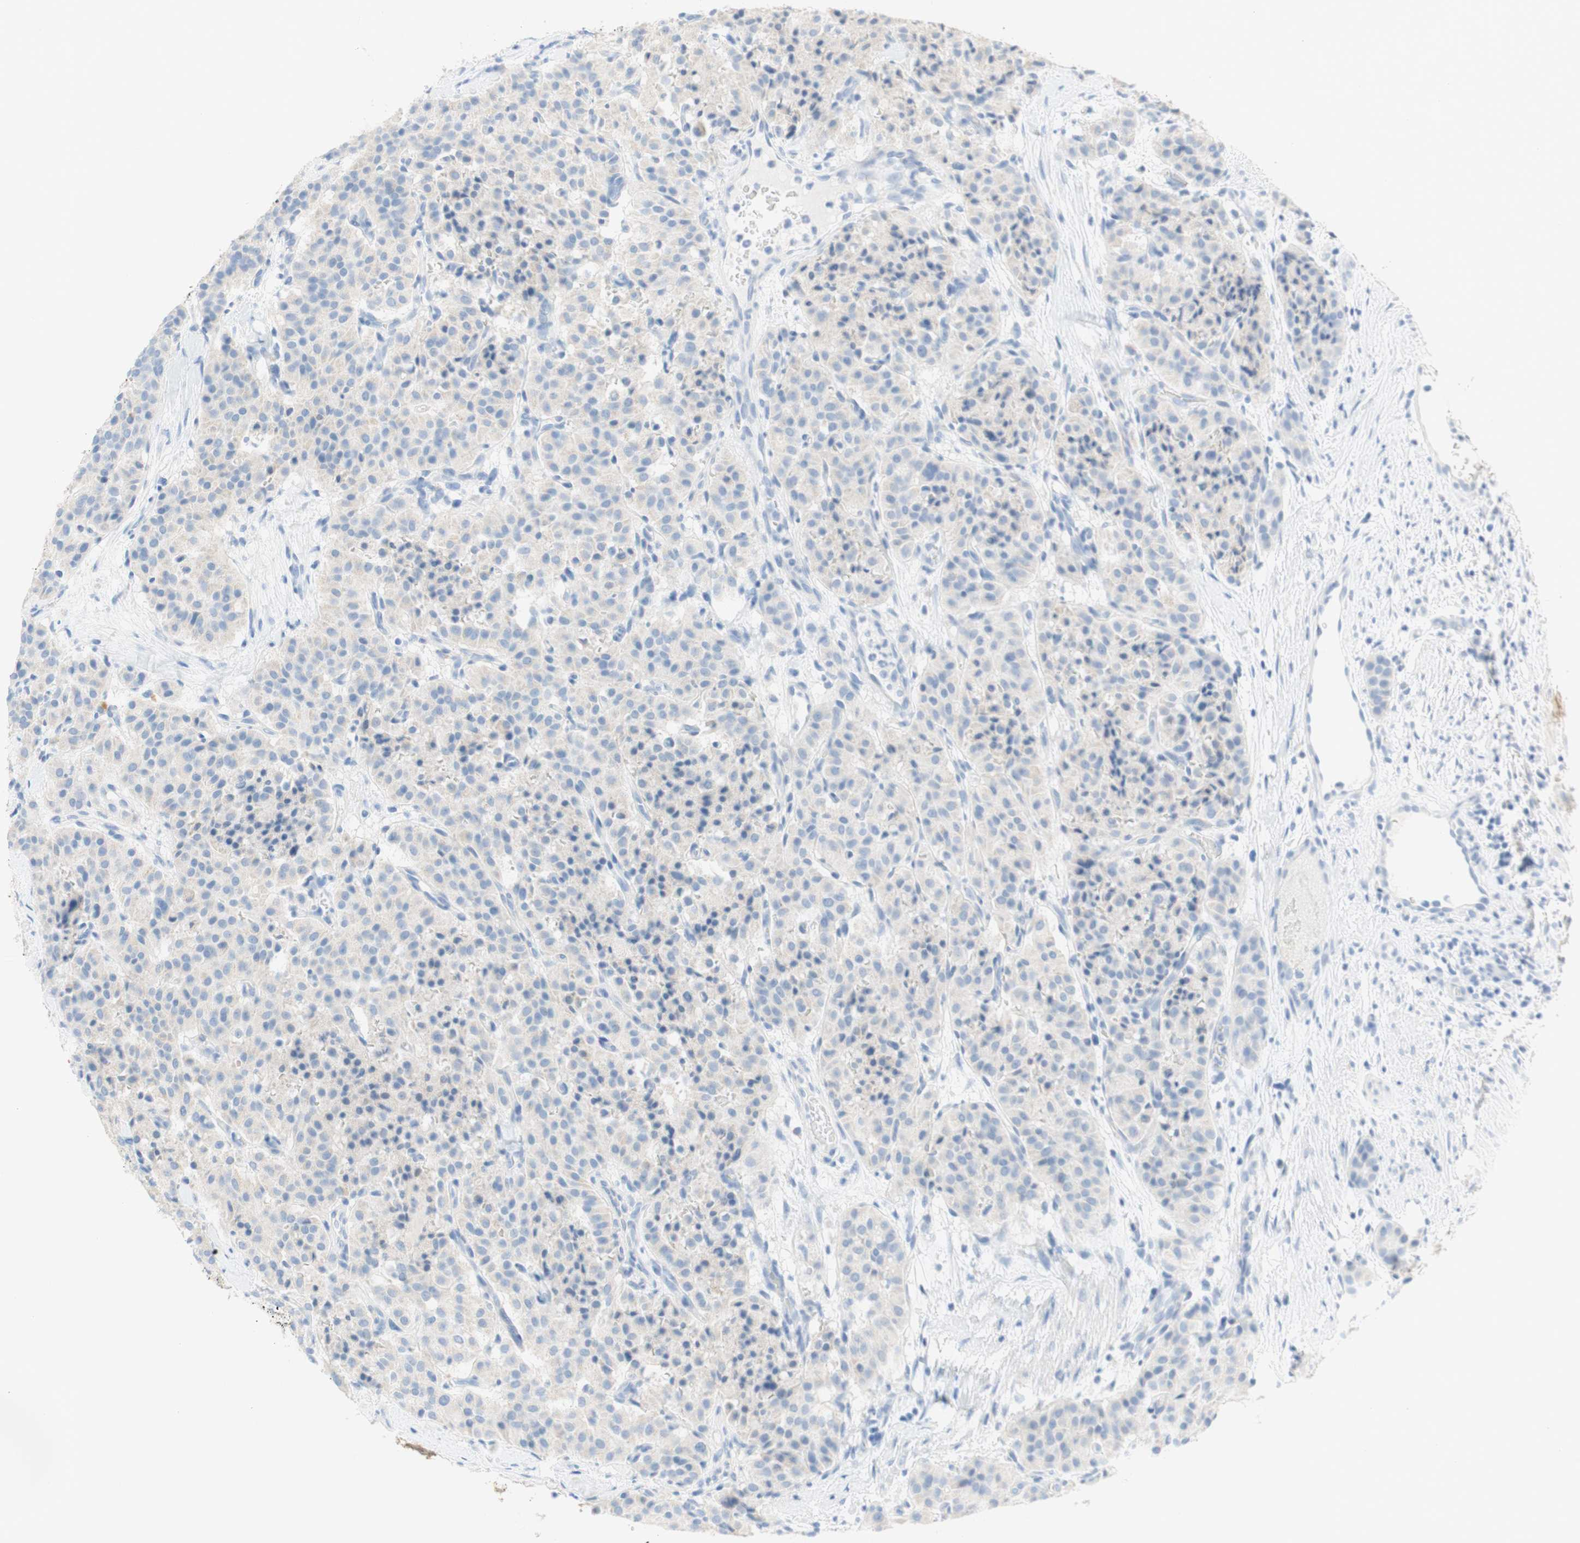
{"staining": {"intensity": "negative", "quantity": "none", "location": "none"}, "tissue": "carcinoid", "cell_type": "Tumor cells", "image_type": "cancer", "snomed": [{"axis": "morphology", "description": "Carcinoid, malignant, NOS"}, {"axis": "topography", "description": "Lung"}], "caption": "Immunohistochemistry photomicrograph of carcinoid stained for a protein (brown), which demonstrates no positivity in tumor cells. (DAB (3,3'-diaminobenzidine) IHC visualized using brightfield microscopy, high magnification).", "gene": "POLR2J3", "patient": {"sex": "male", "age": 30}}